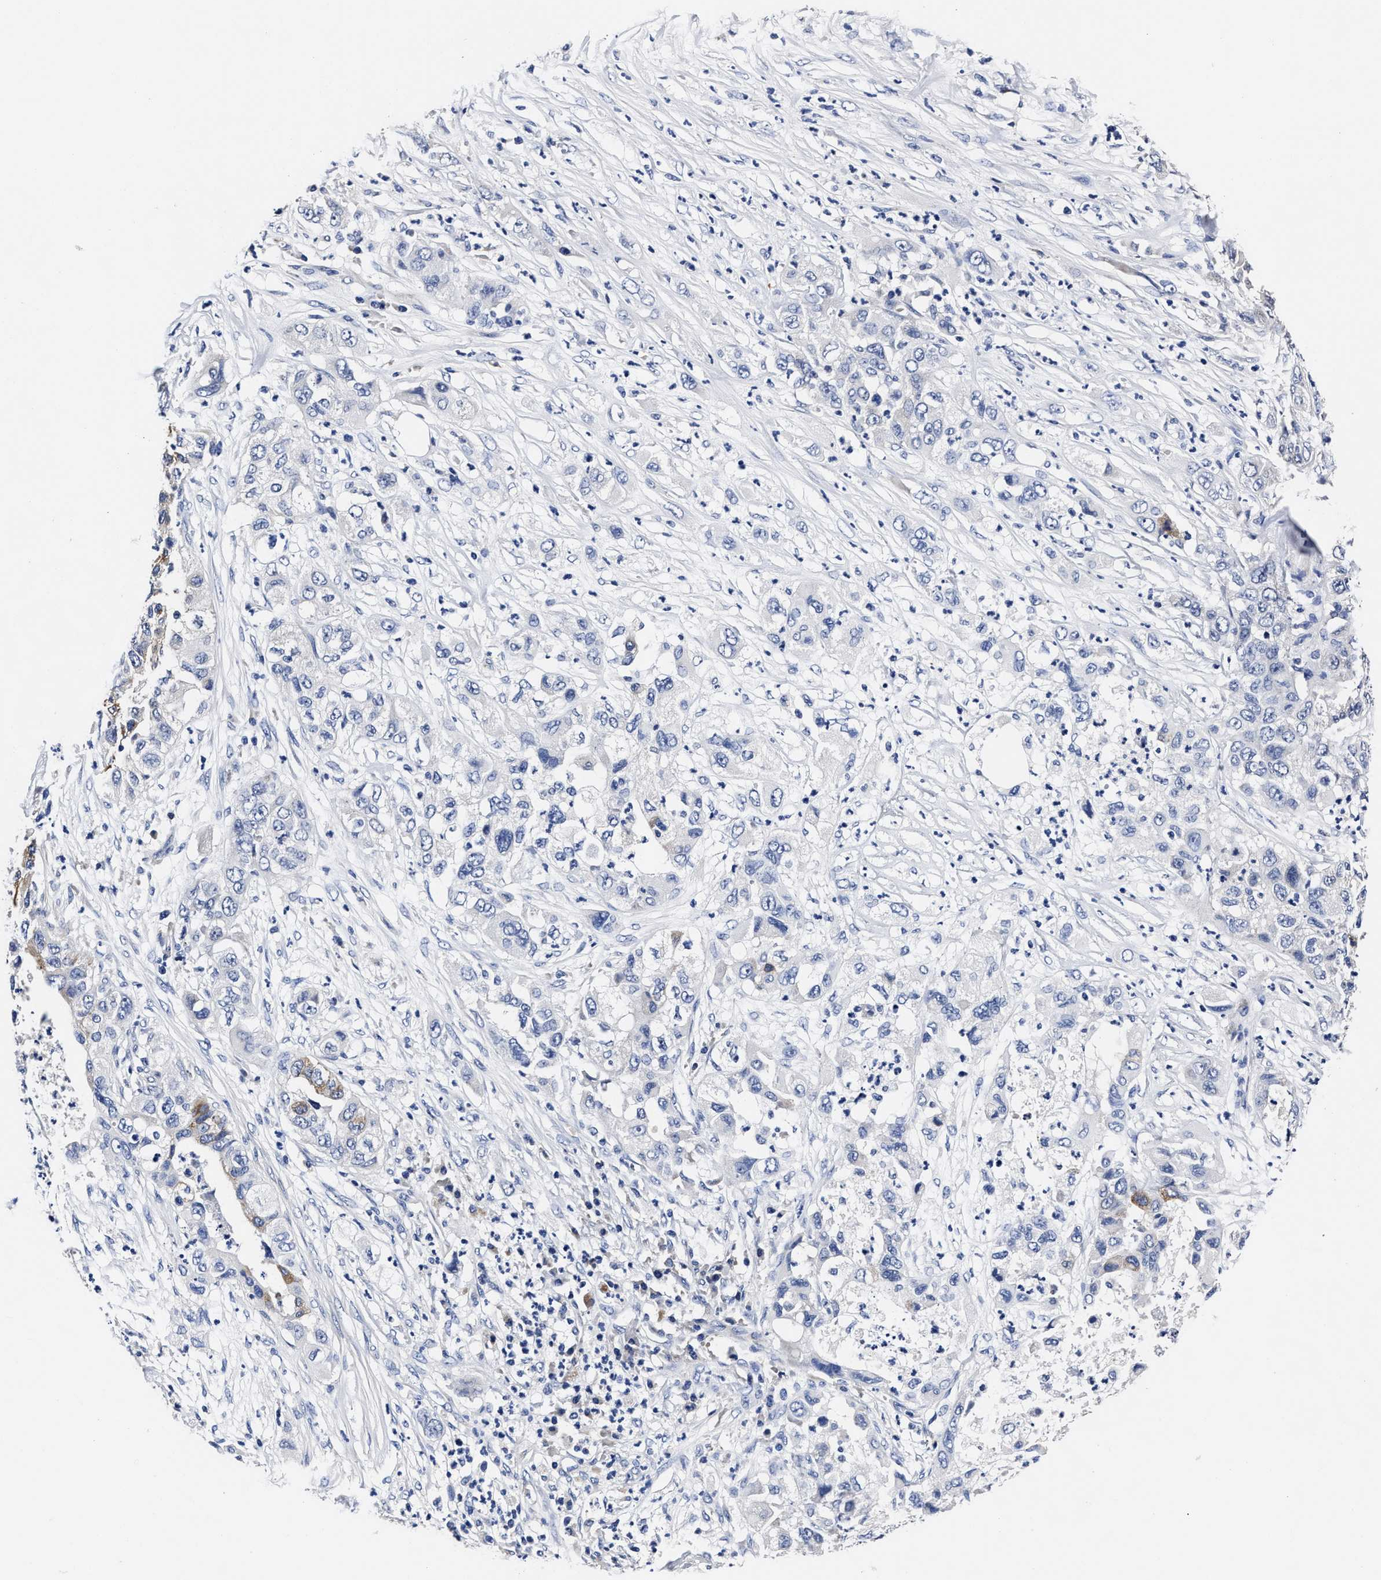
{"staining": {"intensity": "negative", "quantity": "none", "location": "none"}, "tissue": "pancreatic cancer", "cell_type": "Tumor cells", "image_type": "cancer", "snomed": [{"axis": "morphology", "description": "Adenocarcinoma, NOS"}, {"axis": "topography", "description": "Pancreas"}], "caption": "The immunohistochemistry (IHC) micrograph has no significant staining in tumor cells of pancreatic cancer tissue.", "gene": "OLFML2A", "patient": {"sex": "female", "age": 78}}